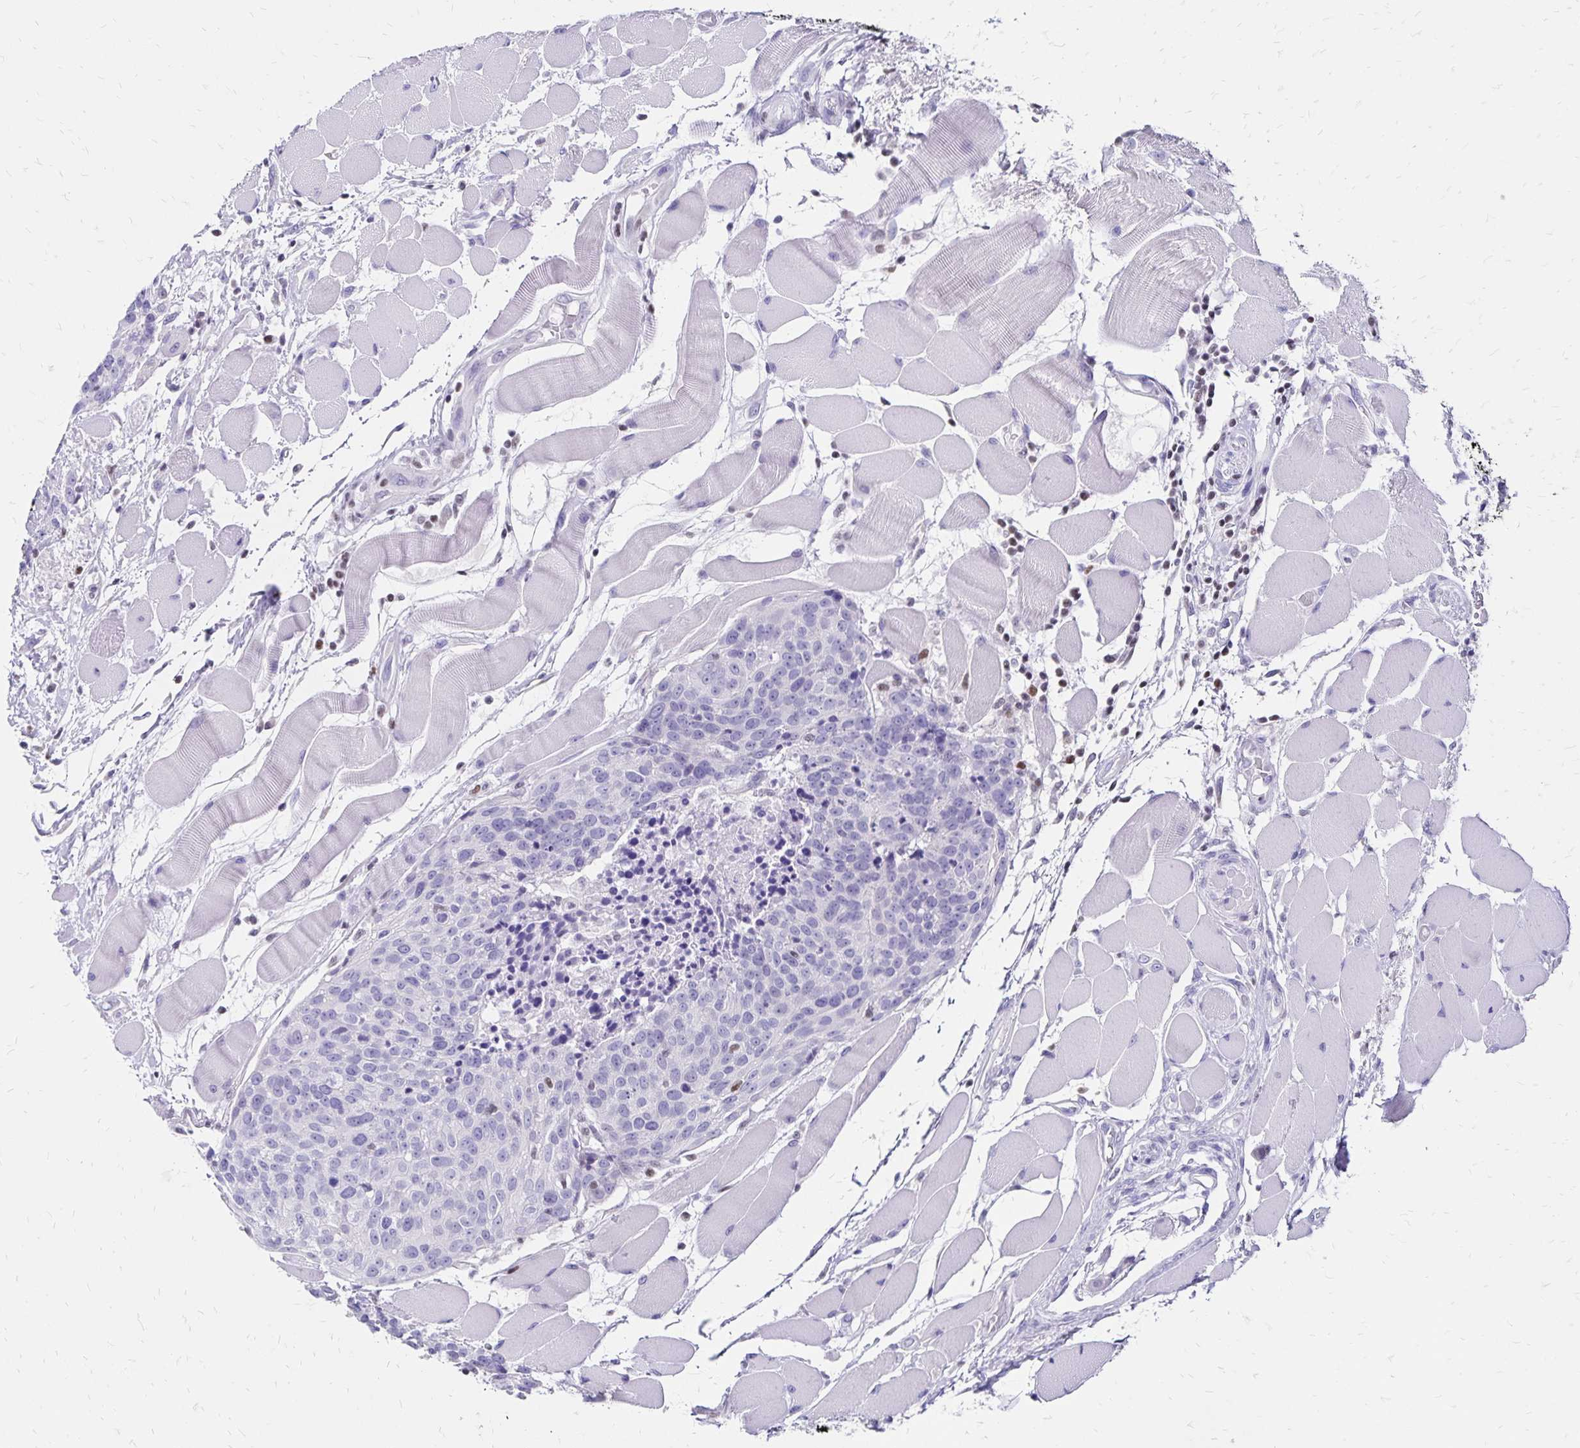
{"staining": {"intensity": "negative", "quantity": "none", "location": "none"}, "tissue": "head and neck cancer", "cell_type": "Tumor cells", "image_type": "cancer", "snomed": [{"axis": "morphology", "description": "Squamous cell carcinoma, NOS"}, {"axis": "topography", "description": "Oral tissue"}, {"axis": "topography", "description": "Head-Neck"}], "caption": "Image shows no protein positivity in tumor cells of head and neck cancer tissue.", "gene": "IKZF1", "patient": {"sex": "male", "age": 64}}